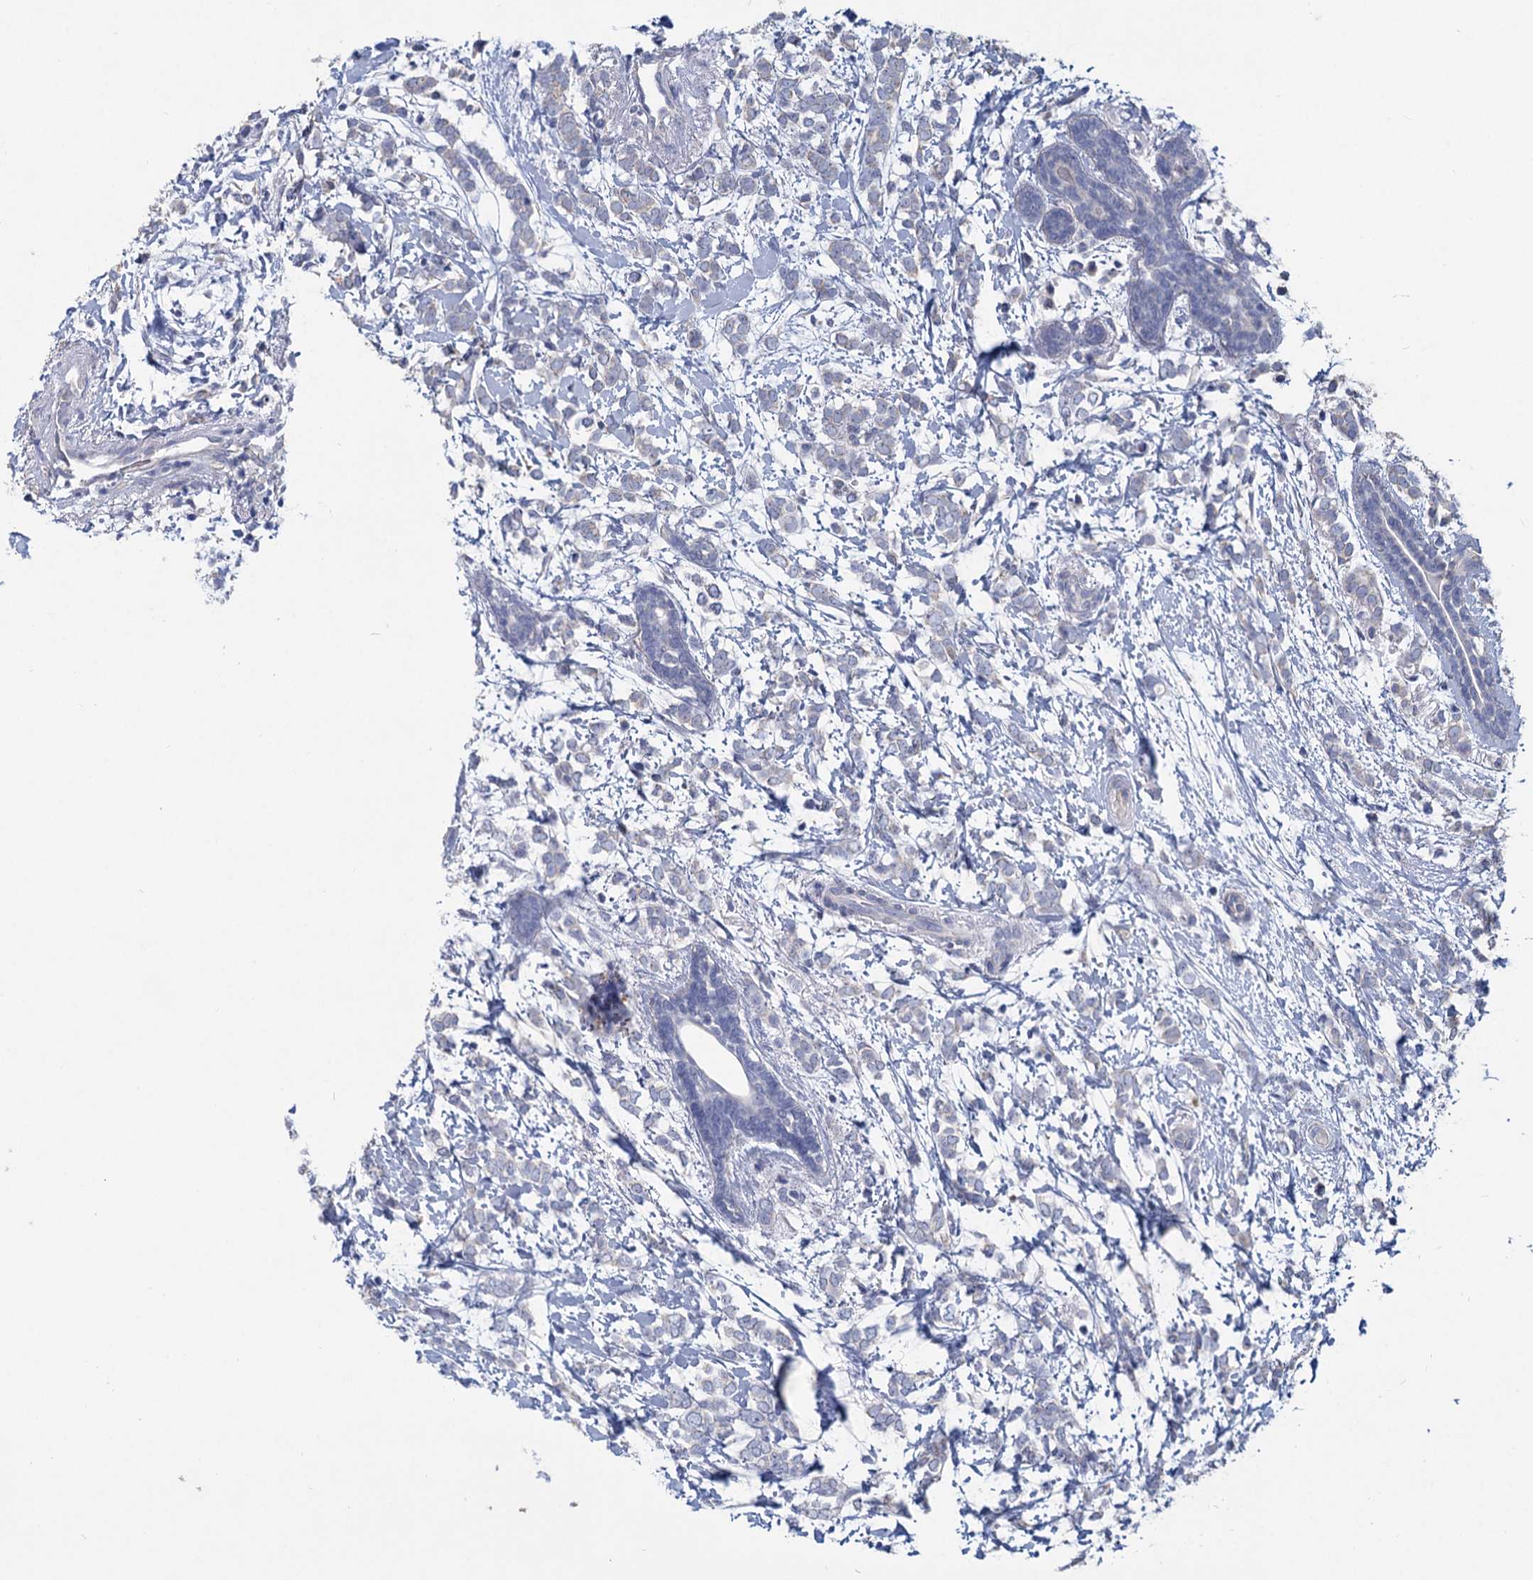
{"staining": {"intensity": "negative", "quantity": "none", "location": "none"}, "tissue": "breast cancer", "cell_type": "Tumor cells", "image_type": "cancer", "snomed": [{"axis": "morphology", "description": "Normal tissue, NOS"}, {"axis": "morphology", "description": "Lobular carcinoma"}, {"axis": "topography", "description": "Breast"}], "caption": "Tumor cells are negative for brown protein staining in breast cancer (lobular carcinoma). (DAB immunohistochemistry, high magnification).", "gene": "HES2", "patient": {"sex": "female", "age": 47}}